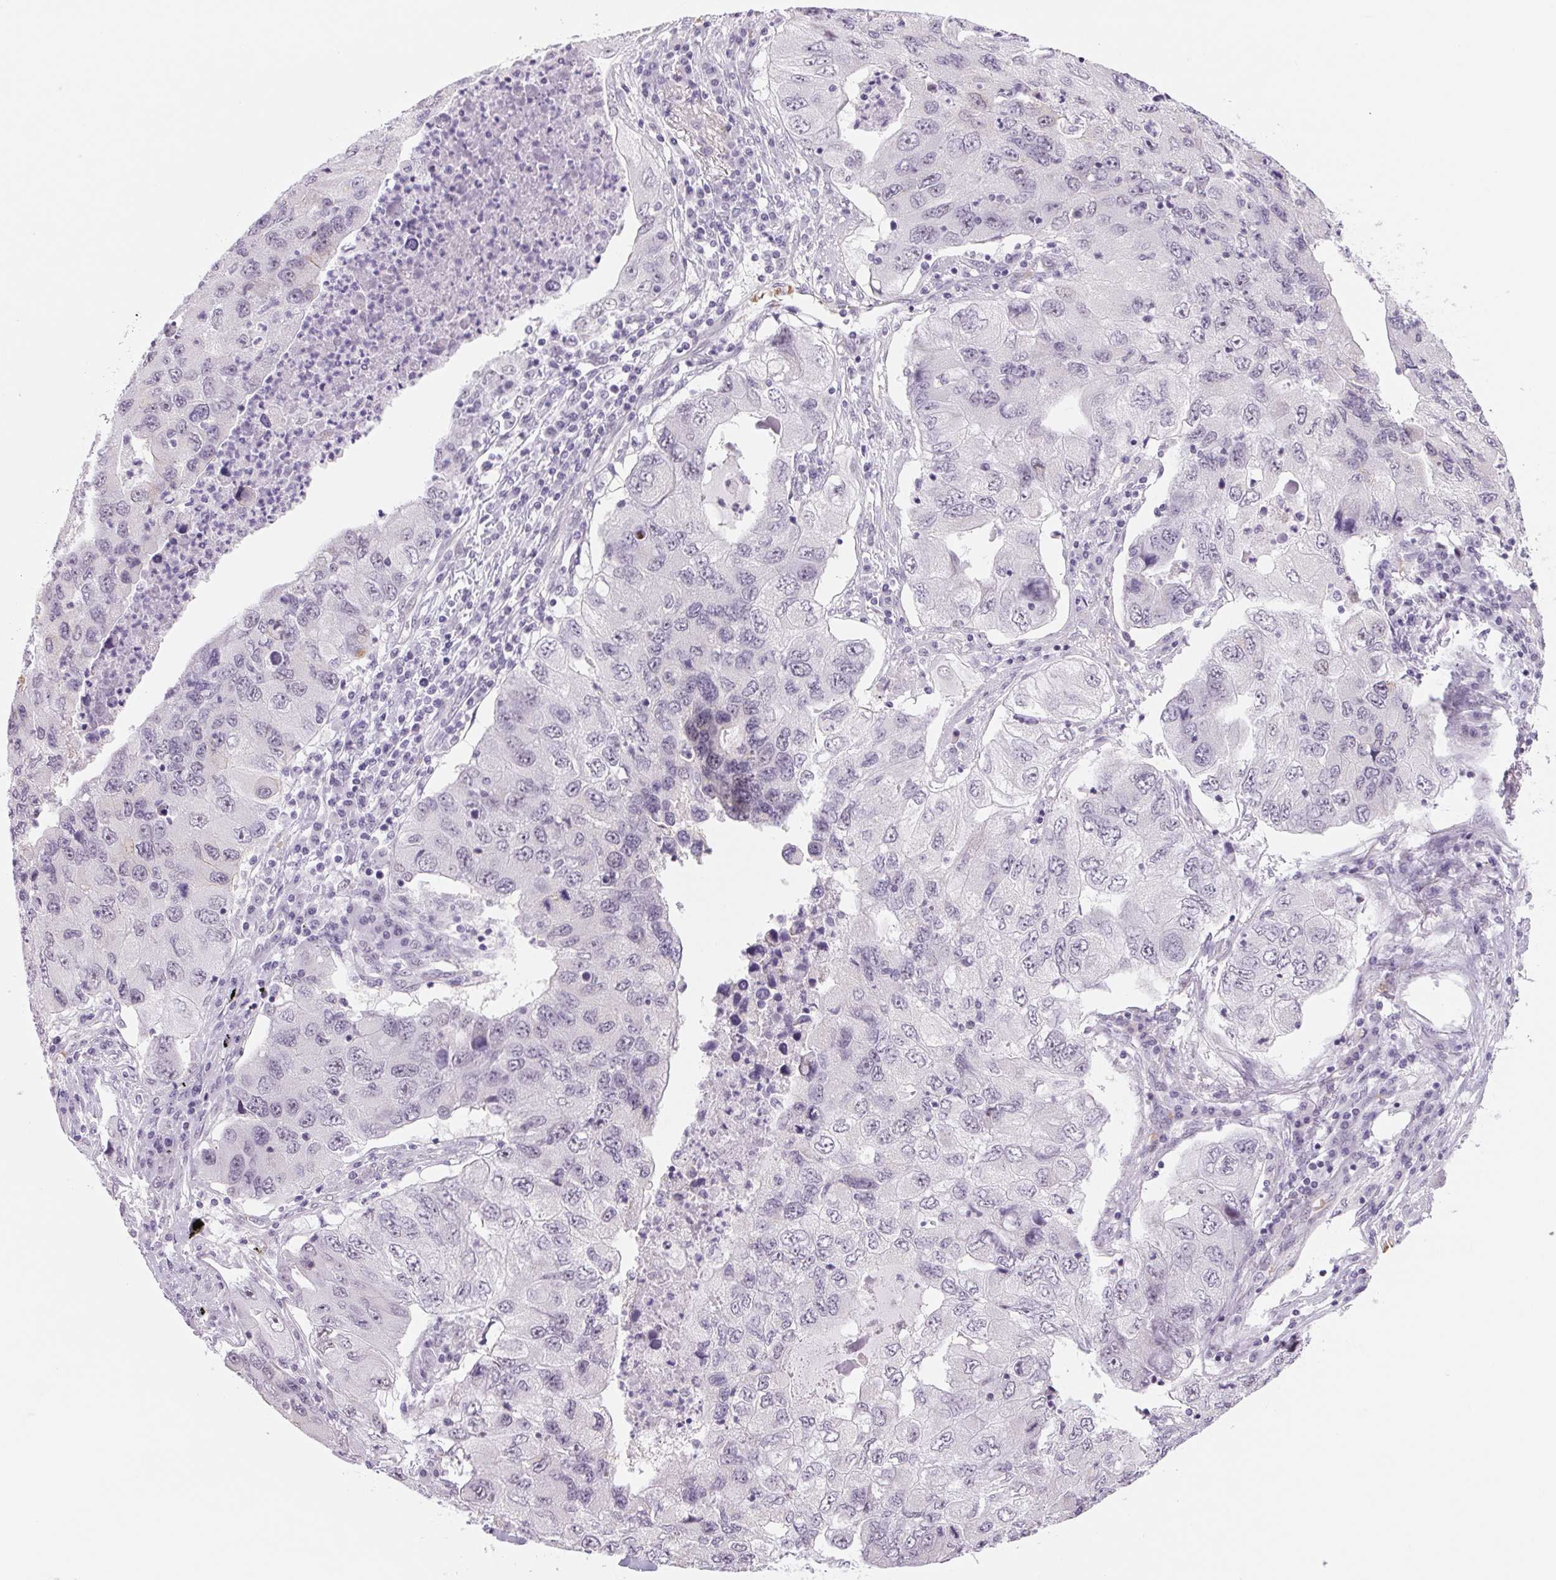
{"staining": {"intensity": "negative", "quantity": "none", "location": "none"}, "tissue": "lung cancer", "cell_type": "Tumor cells", "image_type": "cancer", "snomed": [{"axis": "morphology", "description": "Adenocarcinoma, NOS"}, {"axis": "morphology", "description": "Adenocarcinoma, metastatic, NOS"}, {"axis": "topography", "description": "Lymph node"}, {"axis": "topography", "description": "Lung"}], "caption": "Tumor cells are negative for brown protein staining in lung cancer.", "gene": "ZC3H14", "patient": {"sex": "female", "age": 54}}